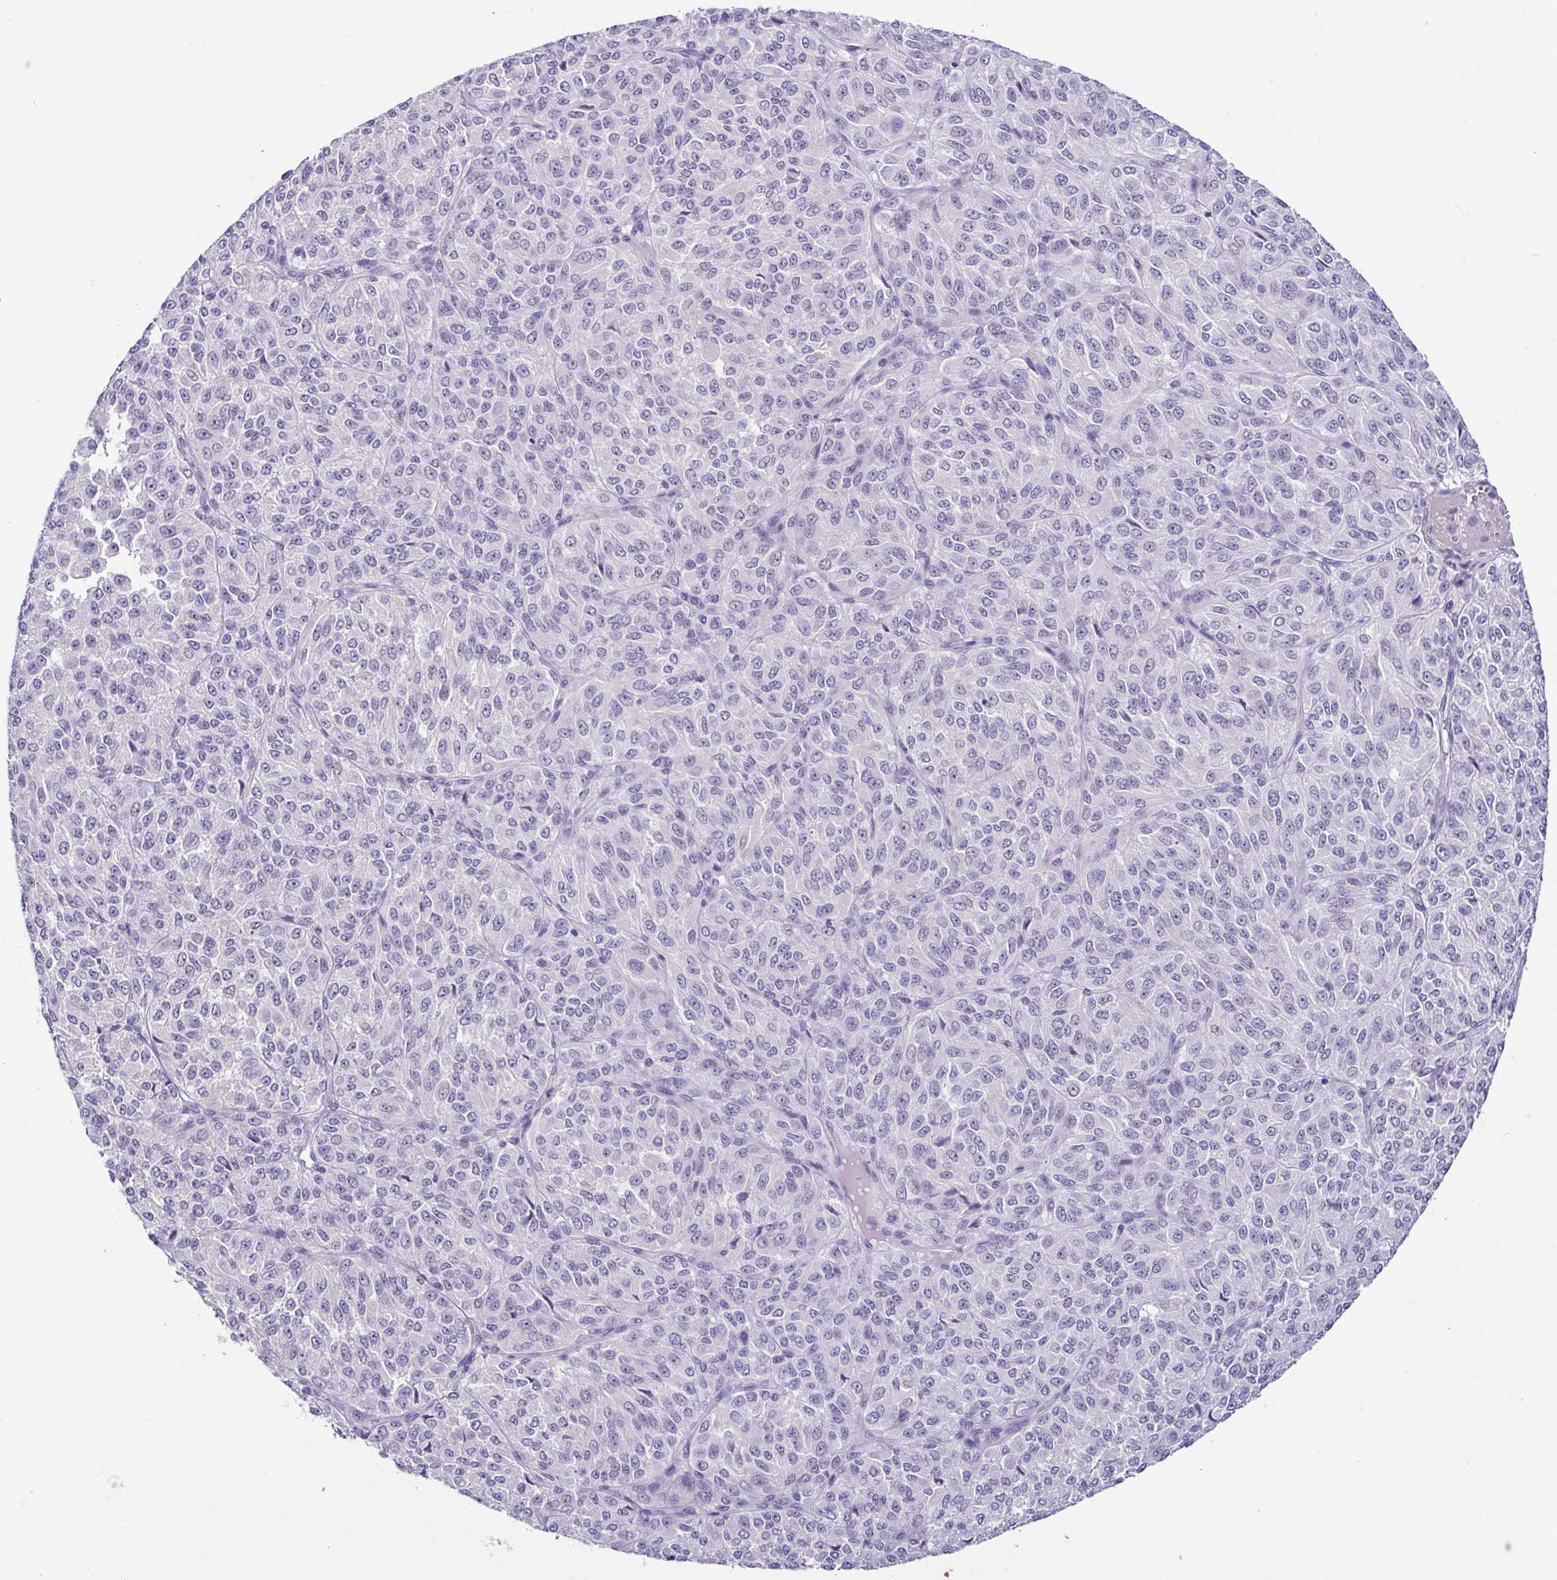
{"staining": {"intensity": "negative", "quantity": "none", "location": "none"}, "tissue": "melanoma", "cell_type": "Tumor cells", "image_type": "cancer", "snomed": [{"axis": "morphology", "description": "Malignant melanoma, Metastatic site"}, {"axis": "topography", "description": "Brain"}], "caption": "There is no significant positivity in tumor cells of melanoma.", "gene": "TERT", "patient": {"sex": "female", "age": 56}}